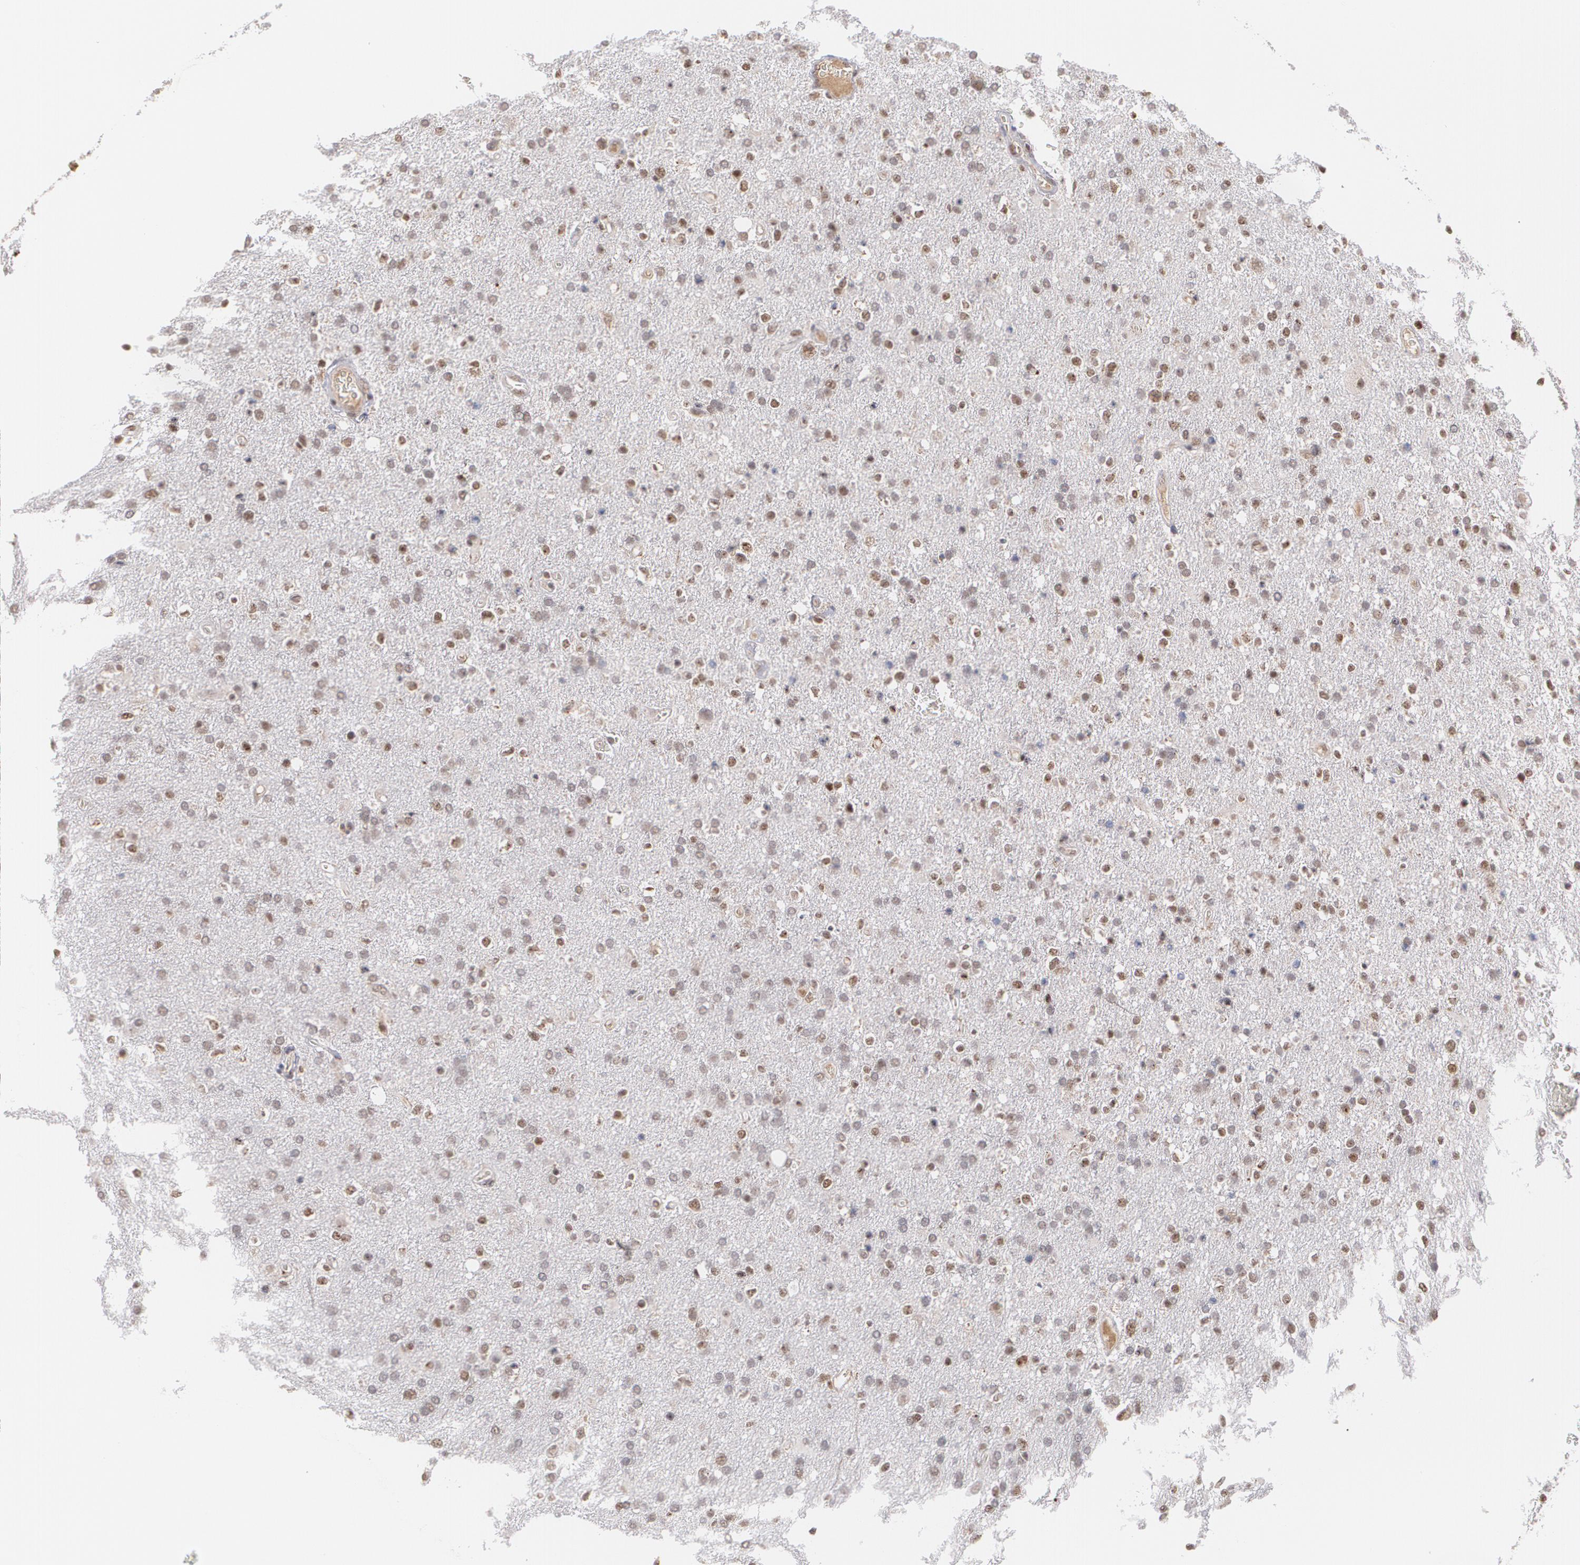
{"staining": {"intensity": "moderate", "quantity": "<25%", "location": "nuclear"}, "tissue": "glioma", "cell_type": "Tumor cells", "image_type": "cancer", "snomed": [{"axis": "morphology", "description": "Glioma, malignant, High grade"}, {"axis": "topography", "description": "Brain"}], "caption": "This is an image of IHC staining of glioma, which shows moderate expression in the nuclear of tumor cells.", "gene": "ZNF234", "patient": {"sex": "male", "age": 33}}